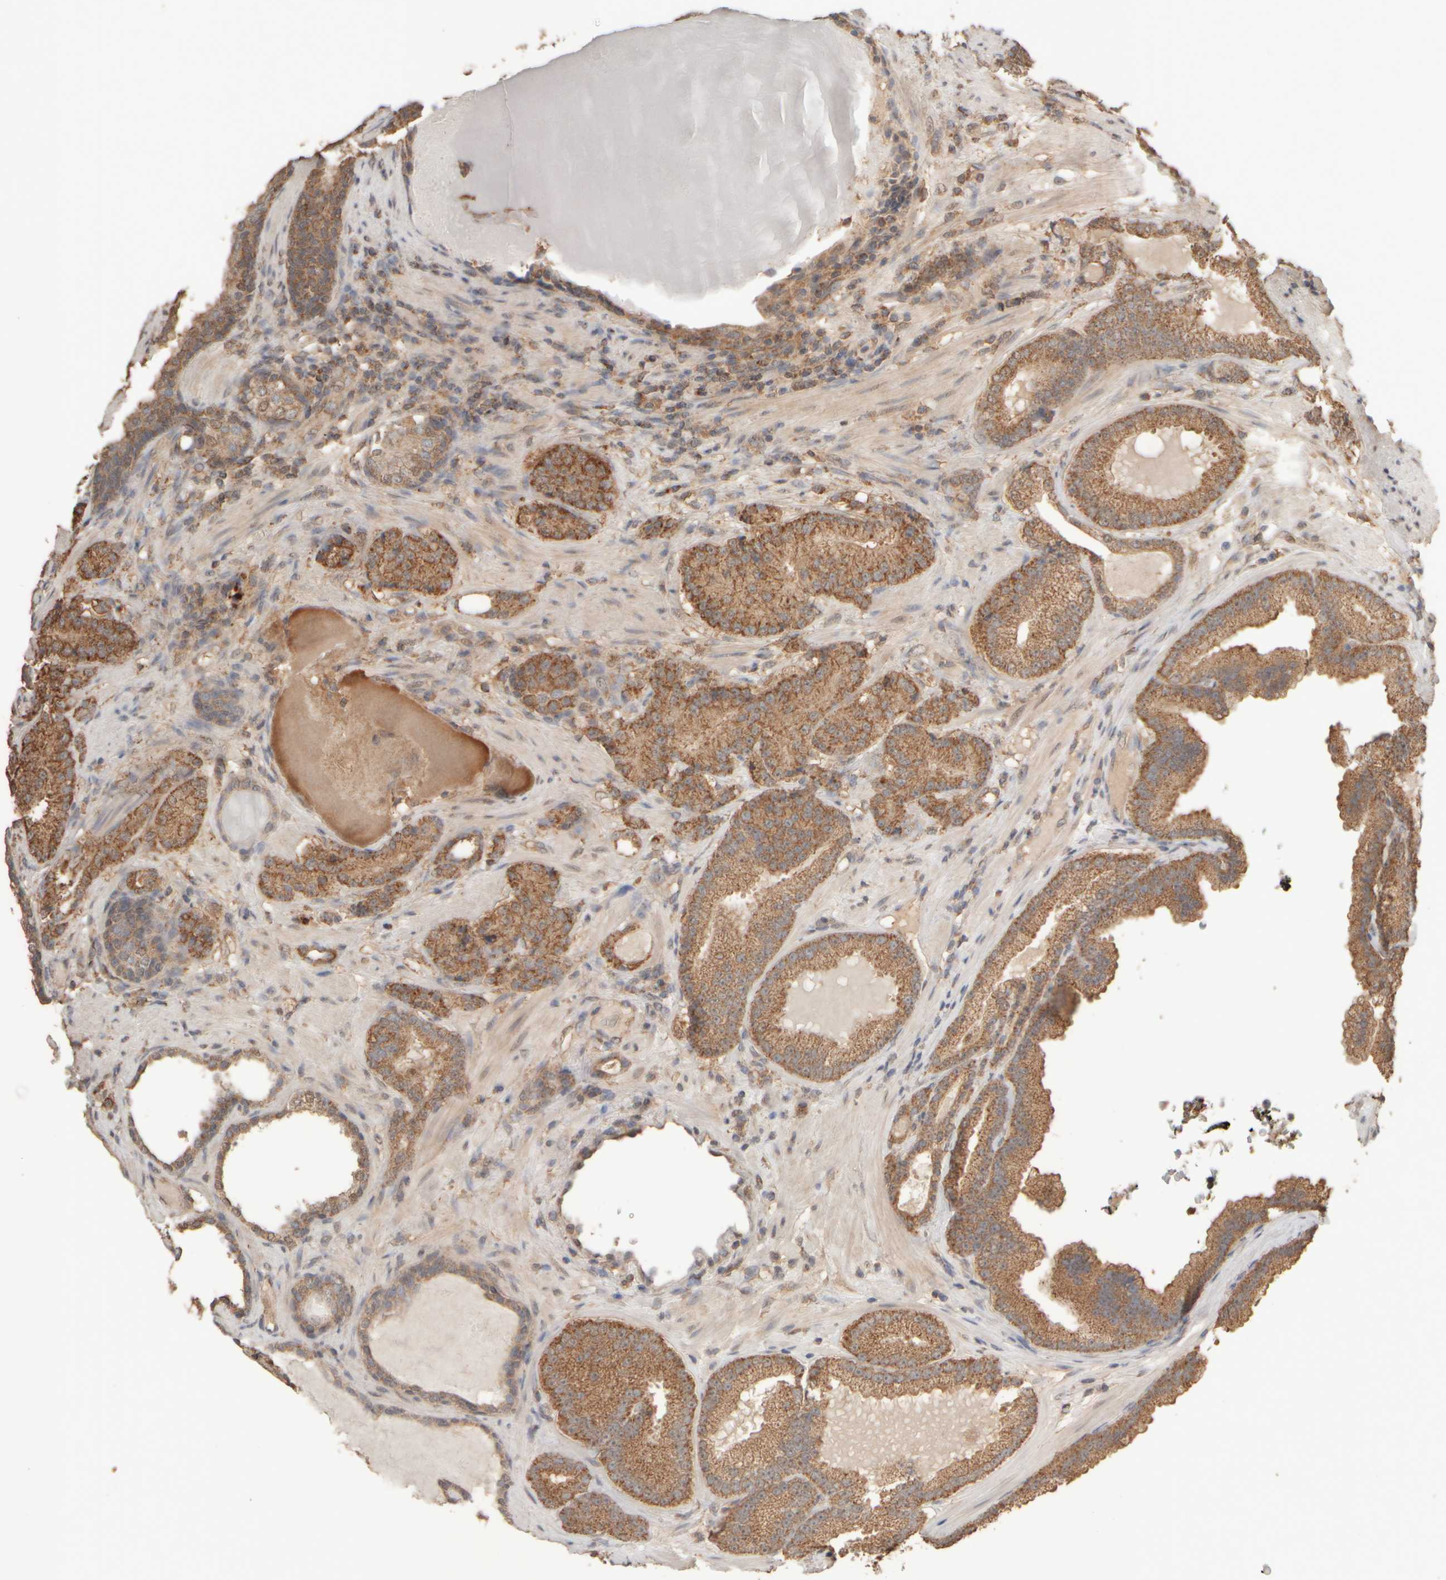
{"staining": {"intensity": "moderate", "quantity": ">75%", "location": "cytoplasmic/membranous"}, "tissue": "prostate cancer", "cell_type": "Tumor cells", "image_type": "cancer", "snomed": [{"axis": "morphology", "description": "Adenocarcinoma, High grade"}, {"axis": "topography", "description": "Prostate"}], "caption": "Human prostate cancer (adenocarcinoma (high-grade)) stained with a protein marker shows moderate staining in tumor cells.", "gene": "EIF2B3", "patient": {"sex": "male", "age": 61}}